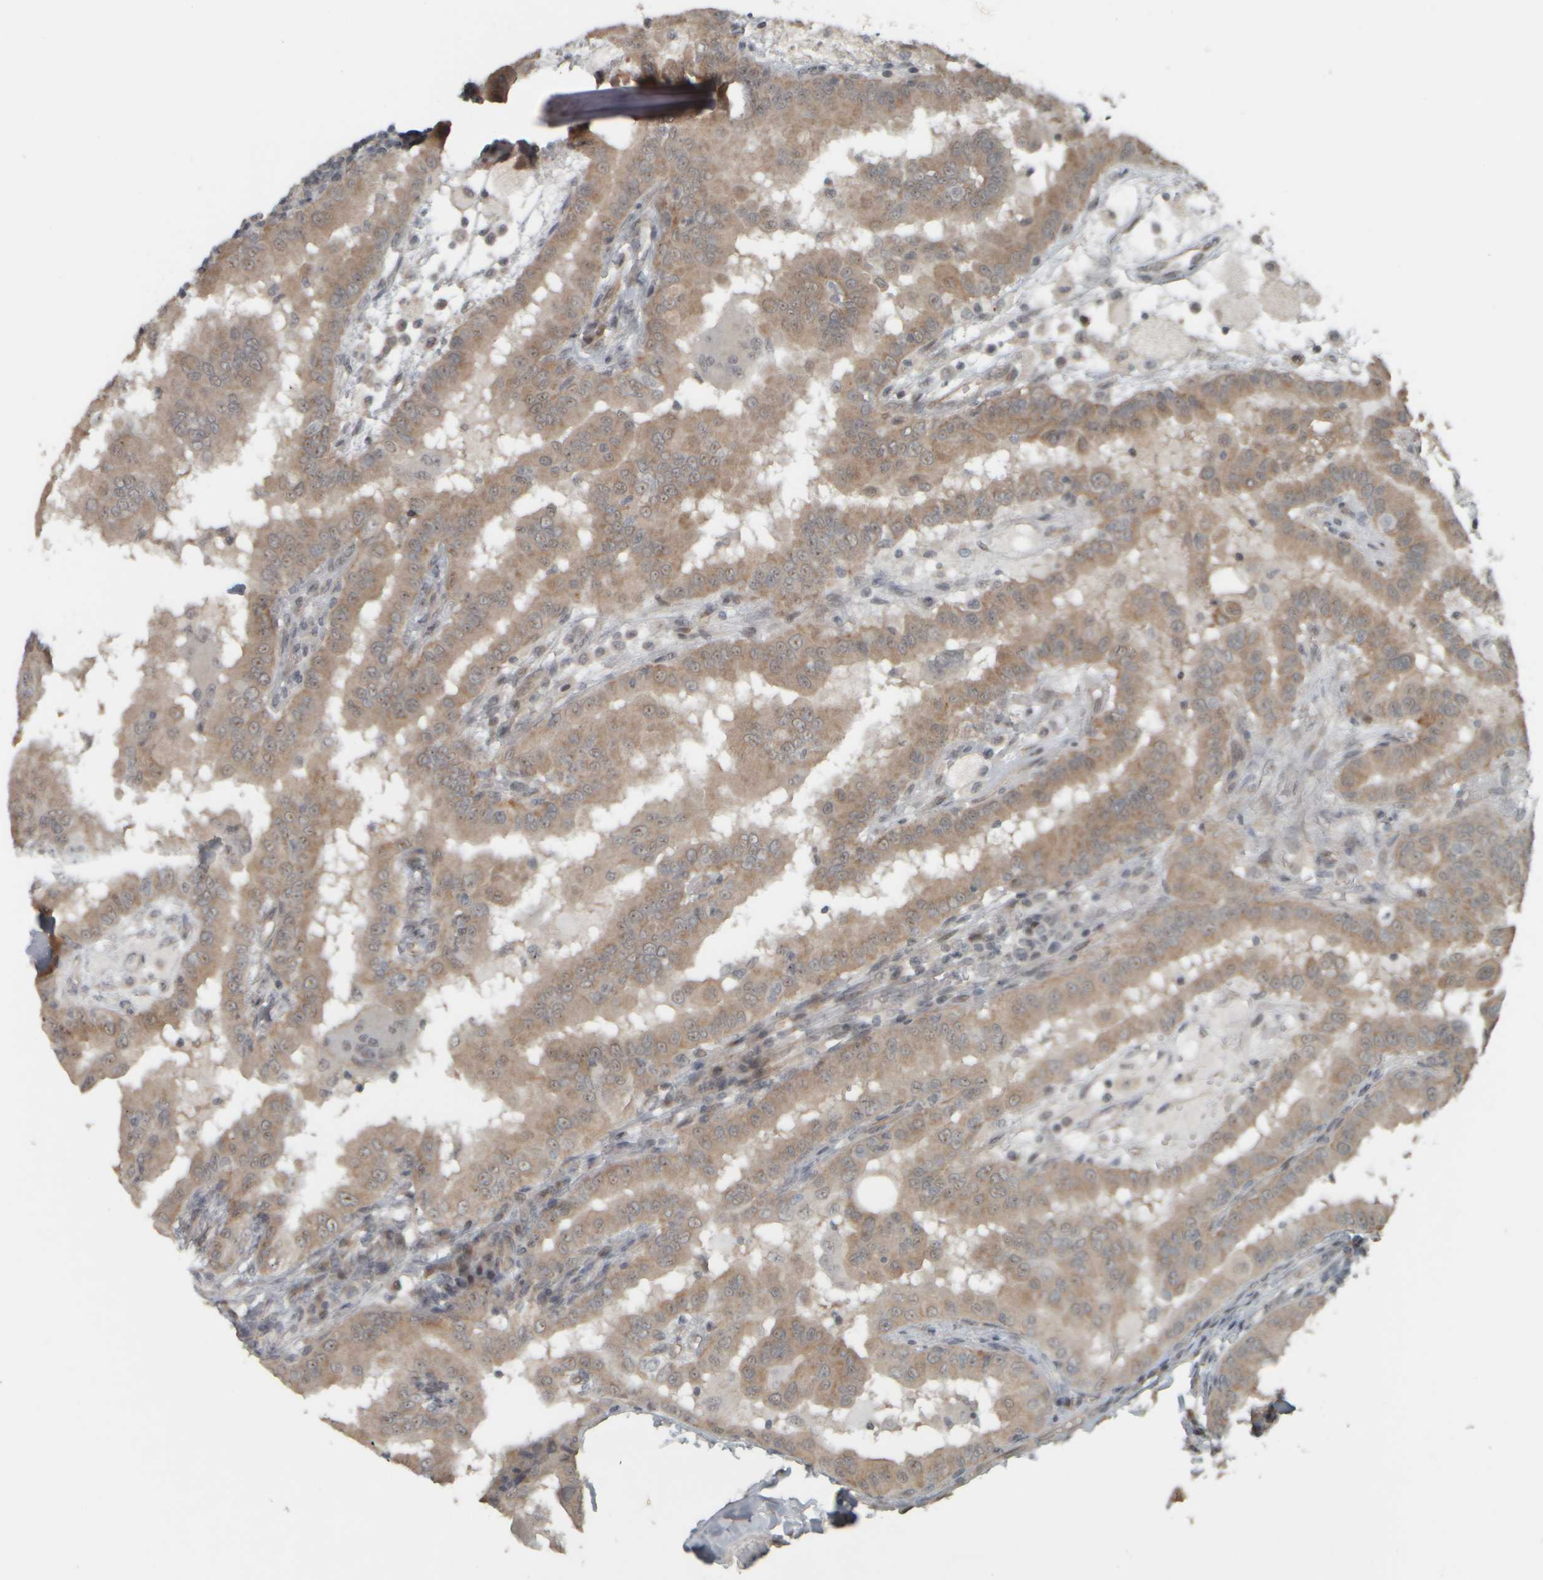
{"staining": {"intensity": "weak", "quantity": ">75%", "location": "cytoplasmic/membranous"}, "tissue": "thyroid cancer", "cell_type": "Tumor cells", "image_type": "cancer", "snomed": [{"axis": "morphology", "description": "Papillary adenocarcinoma, NOS"}, {"axis": "topography", "description": "Thyroid gland"}], "caption": "High-power microscopy captured an immunohistochemistry (IHC) image of thyroid papillary adenocarcinoma, revealing weak cytoplasmic/membranous expression in about >75% of tumor cells. Immunohistochemistry stains the protein in brown and the nuclei are stained blue.", "gene": "NAPG", "patient": {"sex": "male", "age": 33}}